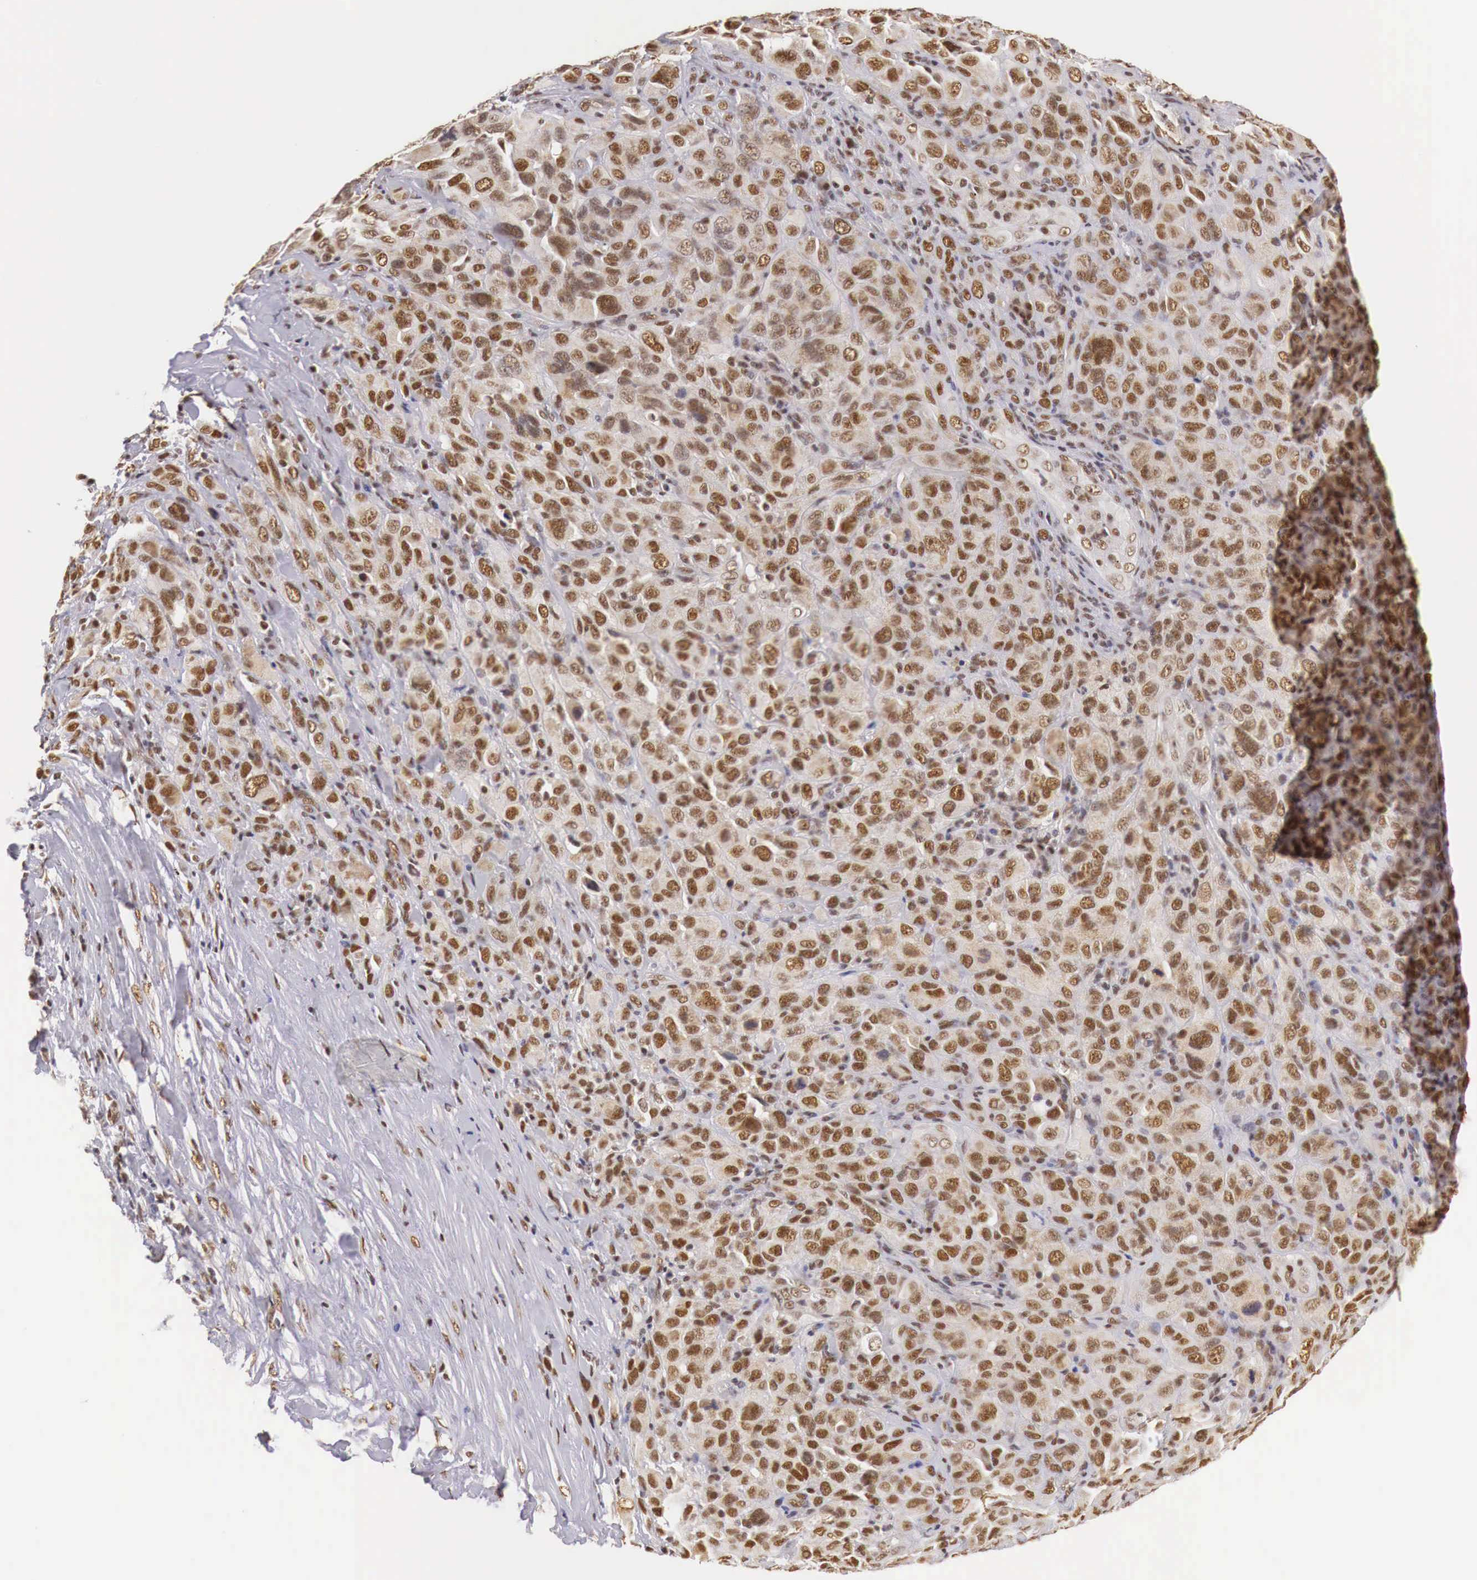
{"staining": {"intensity": "moderate", "quantity": ">75%", "location": "cytoplasmic/membranous,nuclear"}, "tissue": "melanoma", "cell_type": "Tumor cells", "image_type": "cancer", "snomed": [{"axis": "morphology", "description": "Malignant melanoma, Metastatic site"}, {"axis": "topography", "description": "Skin"}], "caption": "Human malignant melanoma (metastatic site) stained with a protein marker reveals moderate staining in tumor cells.", "gene": "GPKOW", "patient": {"sex": "male", "age": 32}}